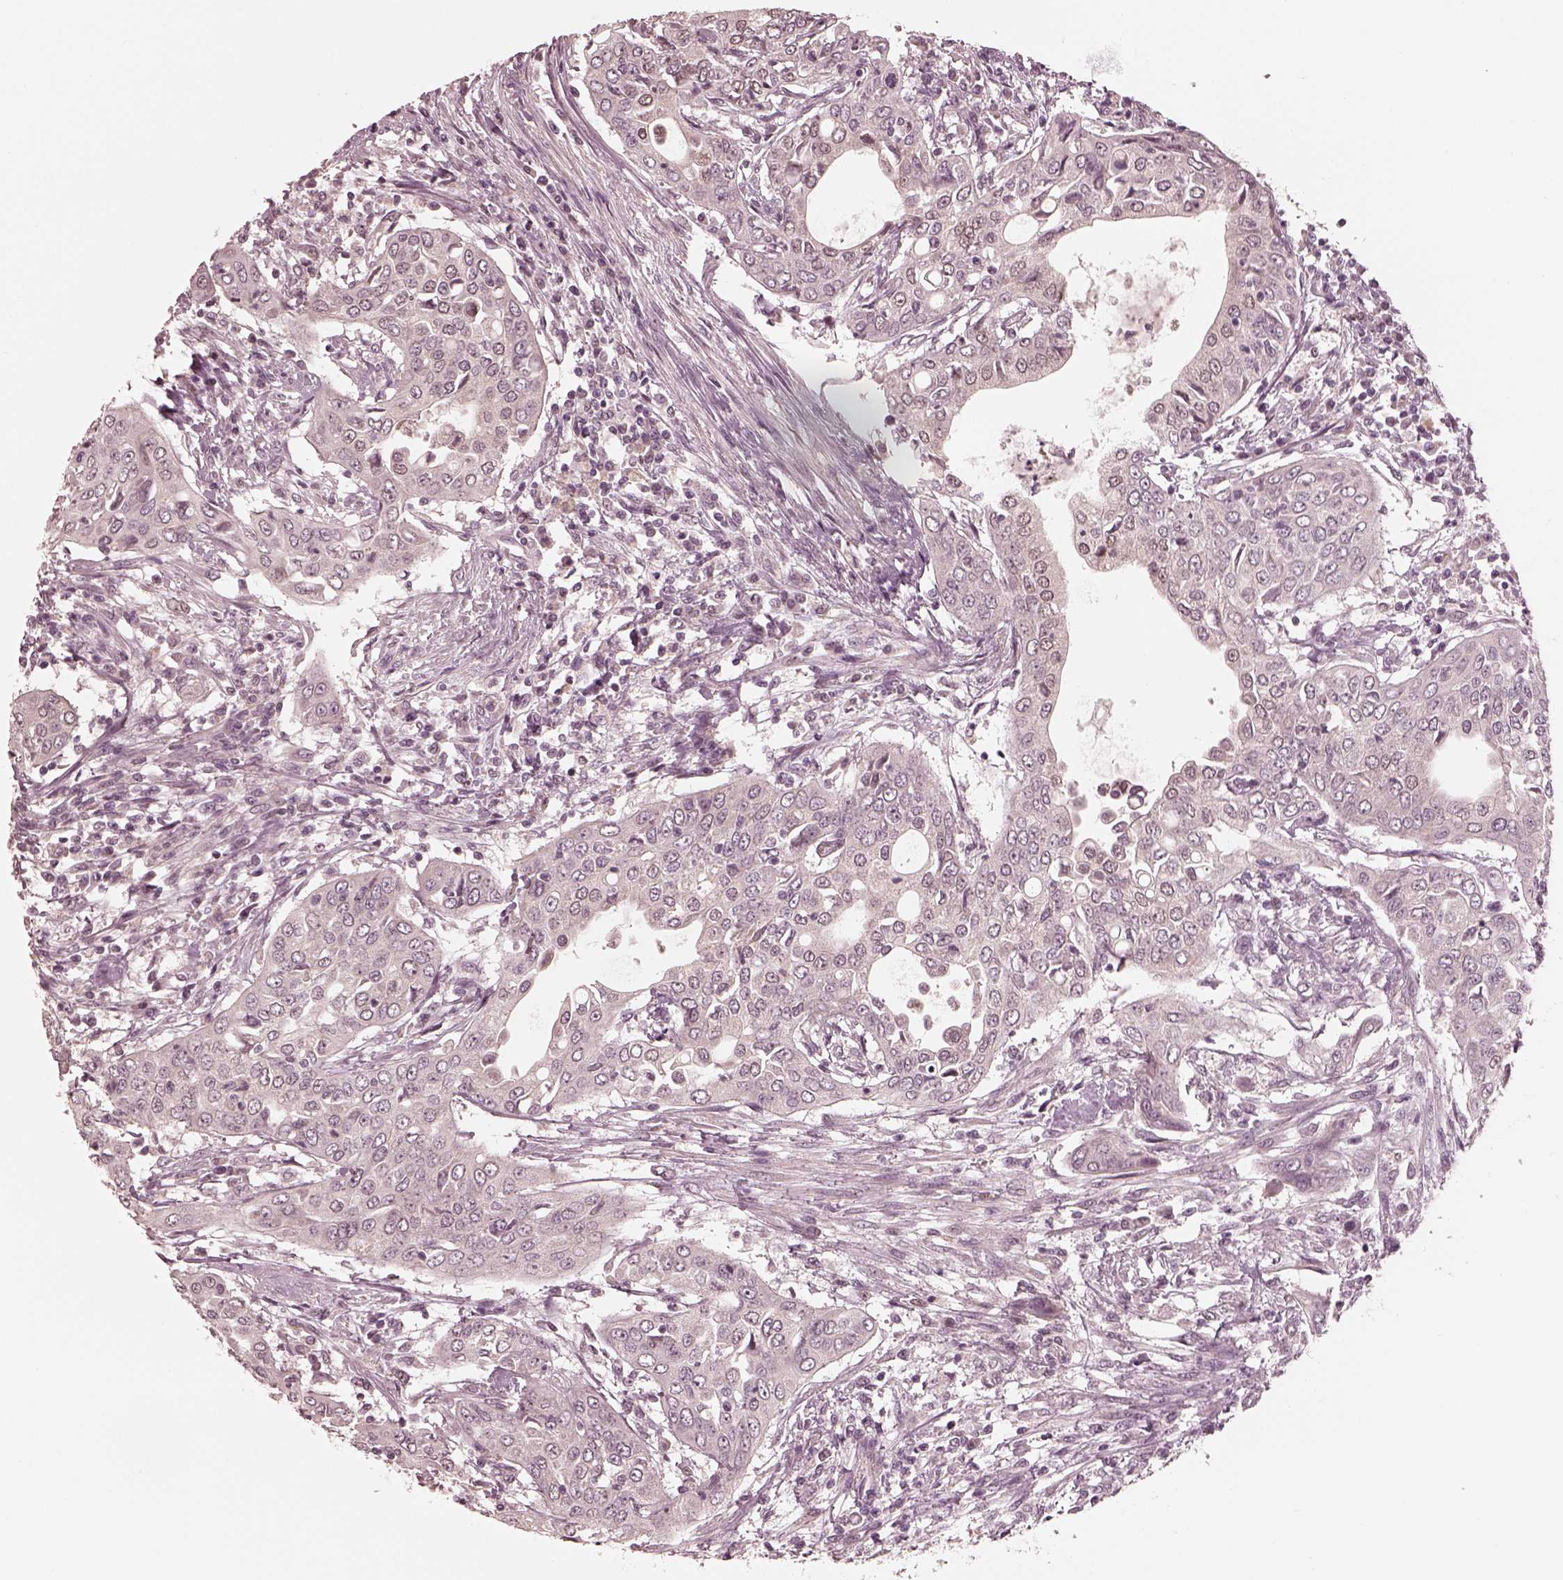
{"staining": {"intensity": "negative", "quantity": "none", "location": "none"}, "tissue": "urothelial cancer", "cell_type": "Tumor cells", "image_type": "cancer", "snomed": [{"axis": "morphology", "description": "Urothelial carcinoma, High grade"}, {"axis": "topography", "description": "Urinary bladder"}], "caption": "Tumor cells are negative for protein expression in human urothelial carcinoma (high-grade). Nuclei are stained in blue.", "gene": "IQCB1", "patient": {"sex": "male", "age": 82}}